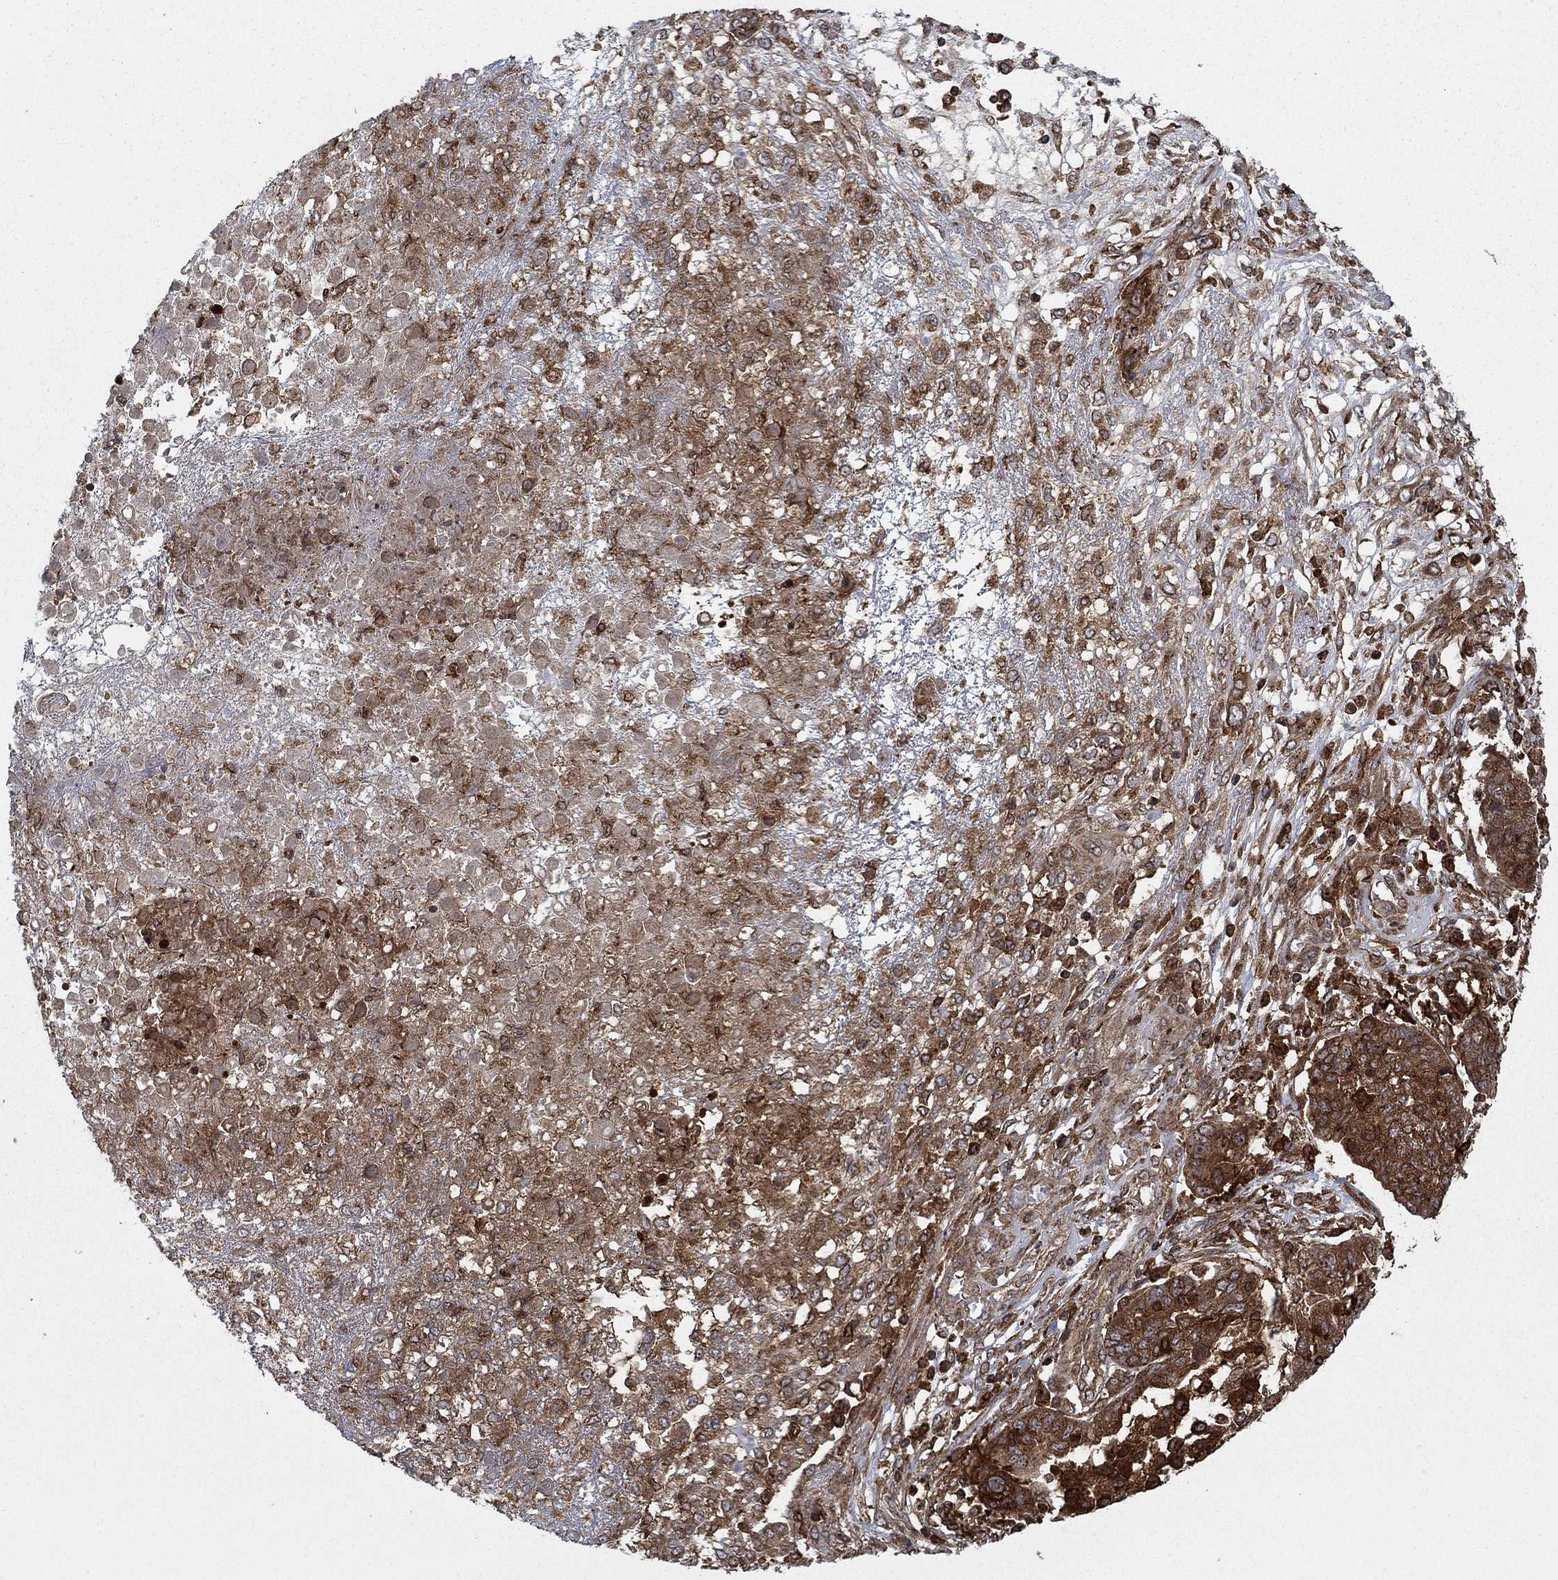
{"staining": {"intensity": "moderate", "quantity": ">75%", "location": "cytoplasmic/membranous"}, "tissue": "ovarian cancer", "cell_type": "Tumor cells", "image_type": "cancer", "snomed": [{"axis": "morphology", "description": "Cystadenocarcinoma, serous, NOS"}, {"axis": "topography", "description": "Ovary"}], "caption": "This photomicrograph reveals immunohistochemistry staining of human ovarian serous cystadenocarcinoma, with medium moderate cytoplasmic/membranous expression in about >75% of tumor cells.", "gene": "IFI35", "patient": {"sex": "female", "age": 67}}